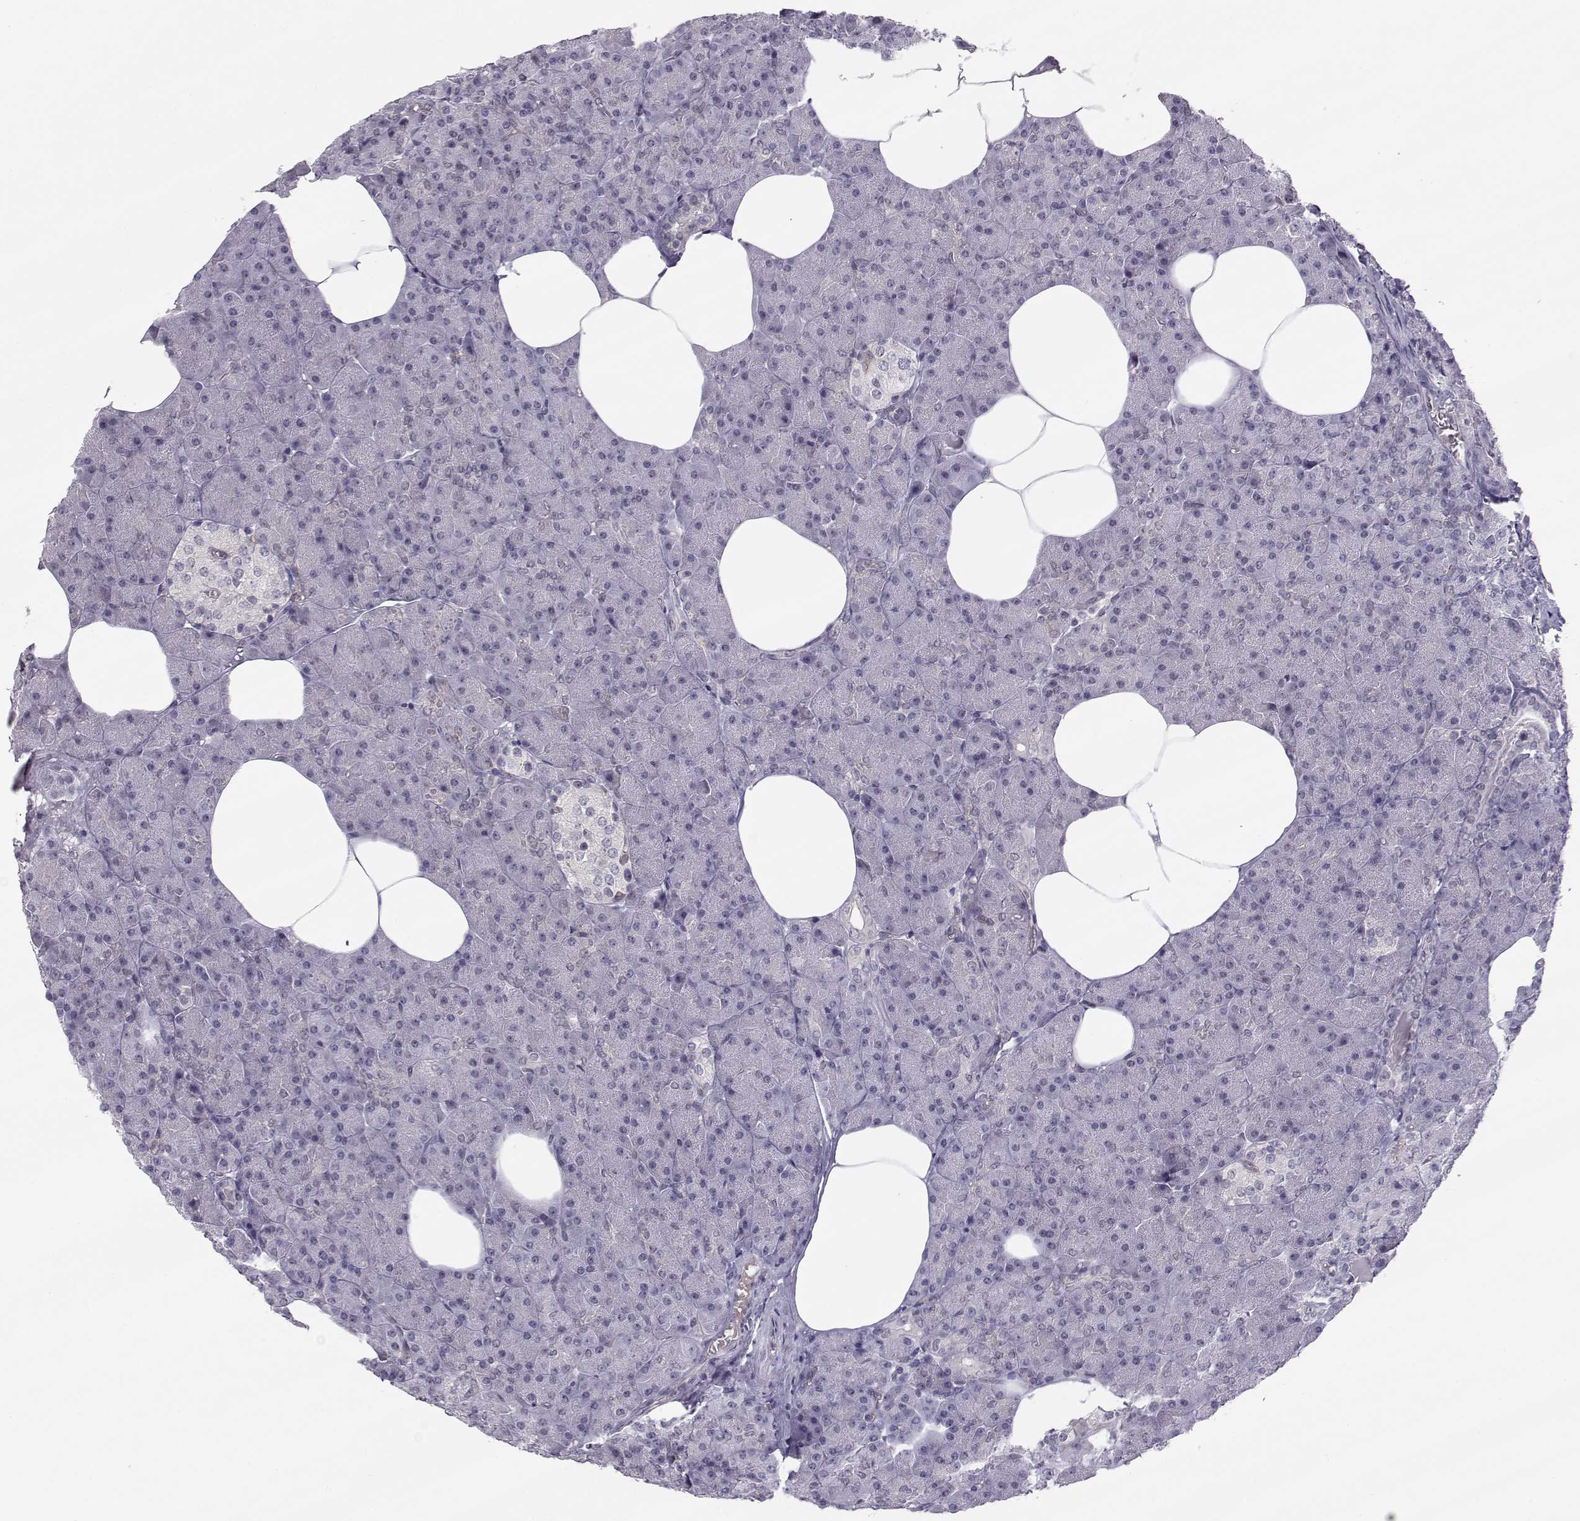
{"staining": {"intensity": "negative", "quantity": "none", "location": "none"}, "tissue": "pancreas", "cell_type": "Exocrine glandular cells", "image_type": "normal", "snomed": [{"axis": "morphology", "description": "Normal tissue, NOS"}, {"axis": "topography", "description": "Pancreas"}], "caption": "This is an immunohistochemistry histopathology image of benign human pancreas. There is no staining in exocrine glandular cells.", "gene": "KIF13B", "patient": {"sex": "female", "age": 45}}